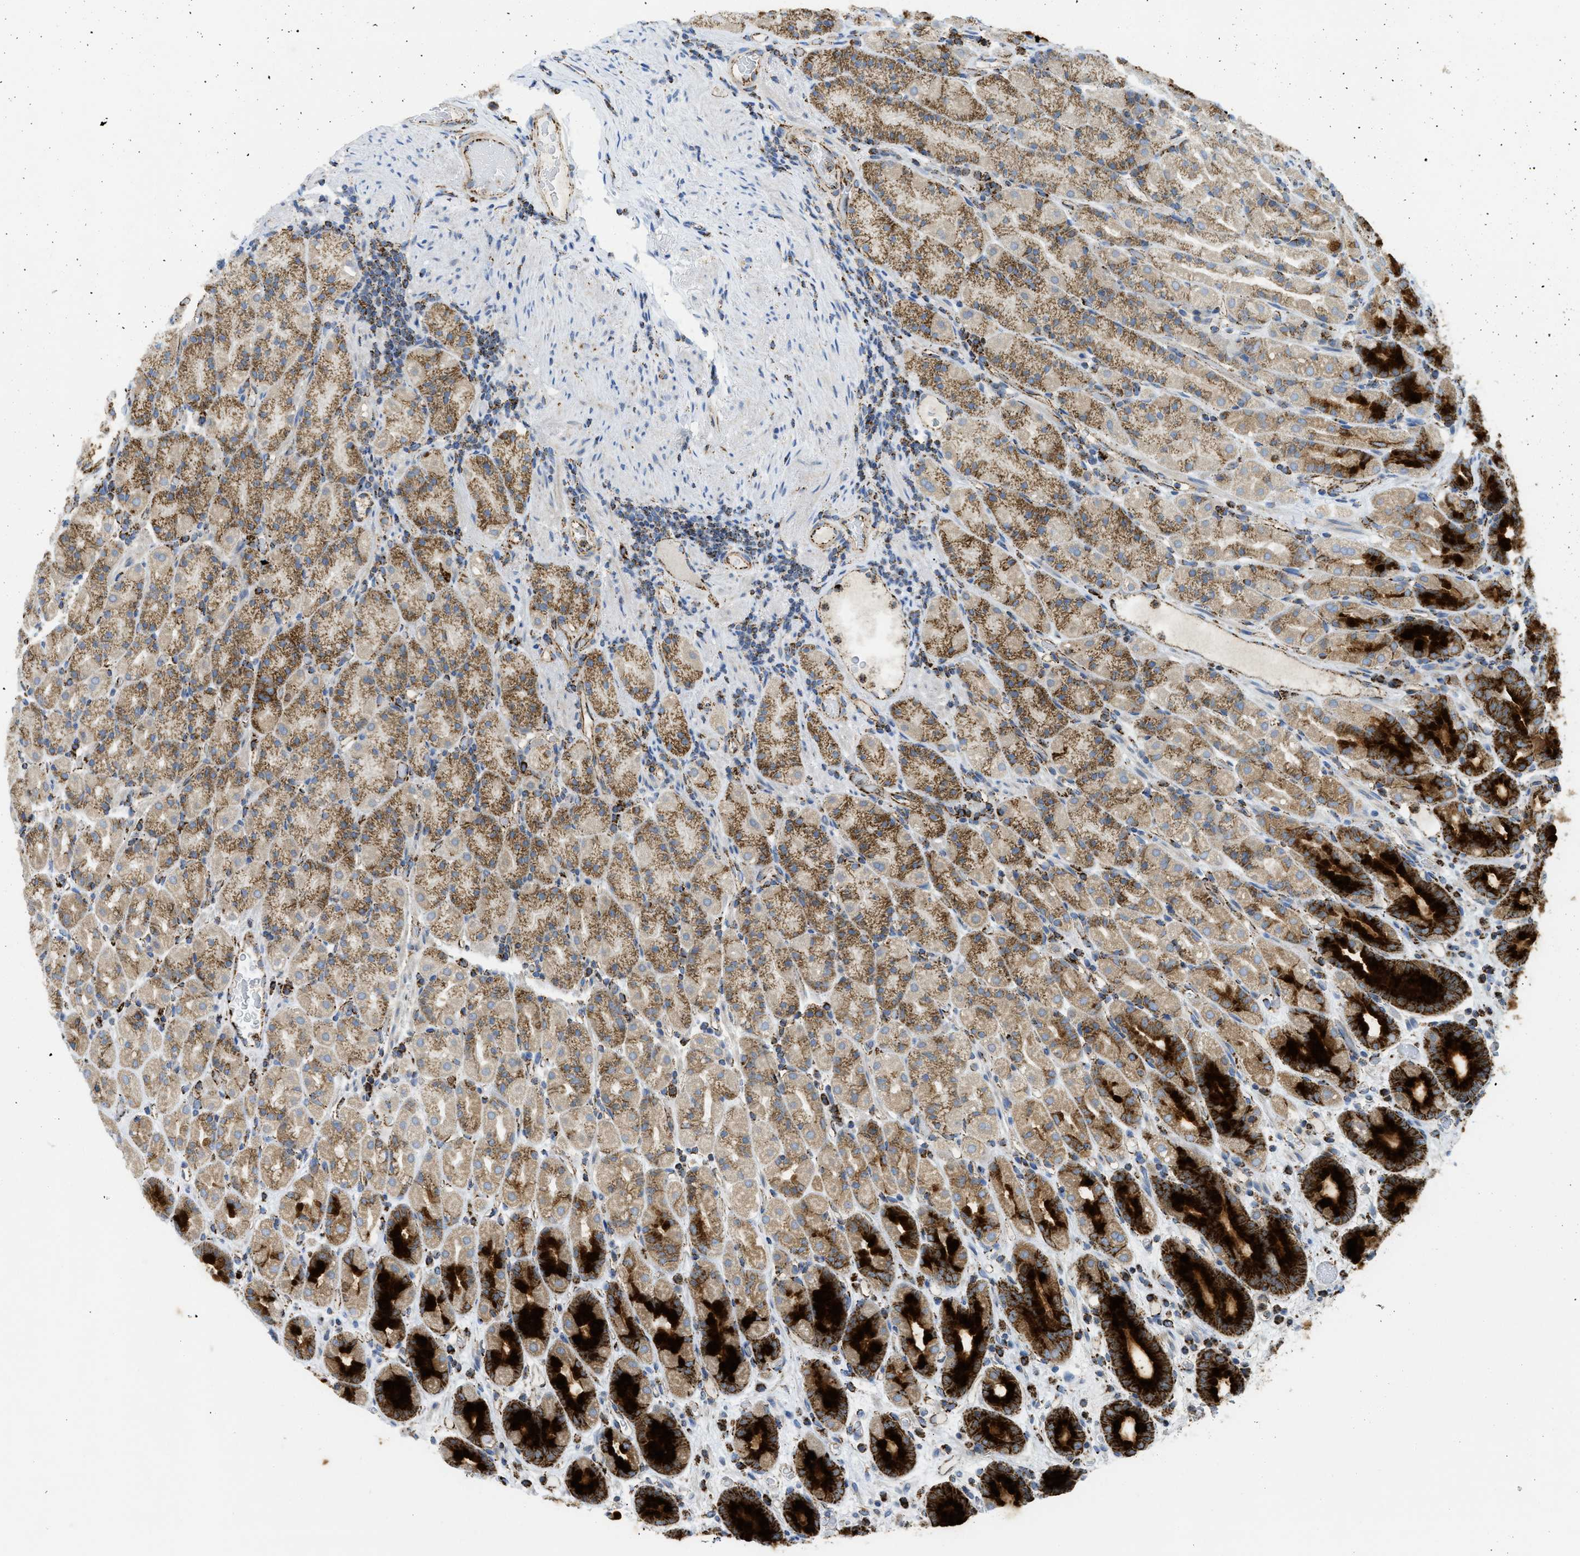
{"staining": {"intensity": "strong", "quantity": ">75%", "location": "cytoplasmic/membranous"}, "tissue": "stomach", "cell_type": "Glandular cells", "image_type": "normal", "snomed": [{"axis": "morphology", "description": "Normal tissue, NOS"}, {"axis": "topography", "description": "Stomach, upper"}], "caption": "Immunohistochemical staining of normal stomach displays high levels of strong cytoplasmic/membranous staining in about >75% of glandular cells.", "gene": "SQOR", "patient": {"sex": "male", "age": 68}}